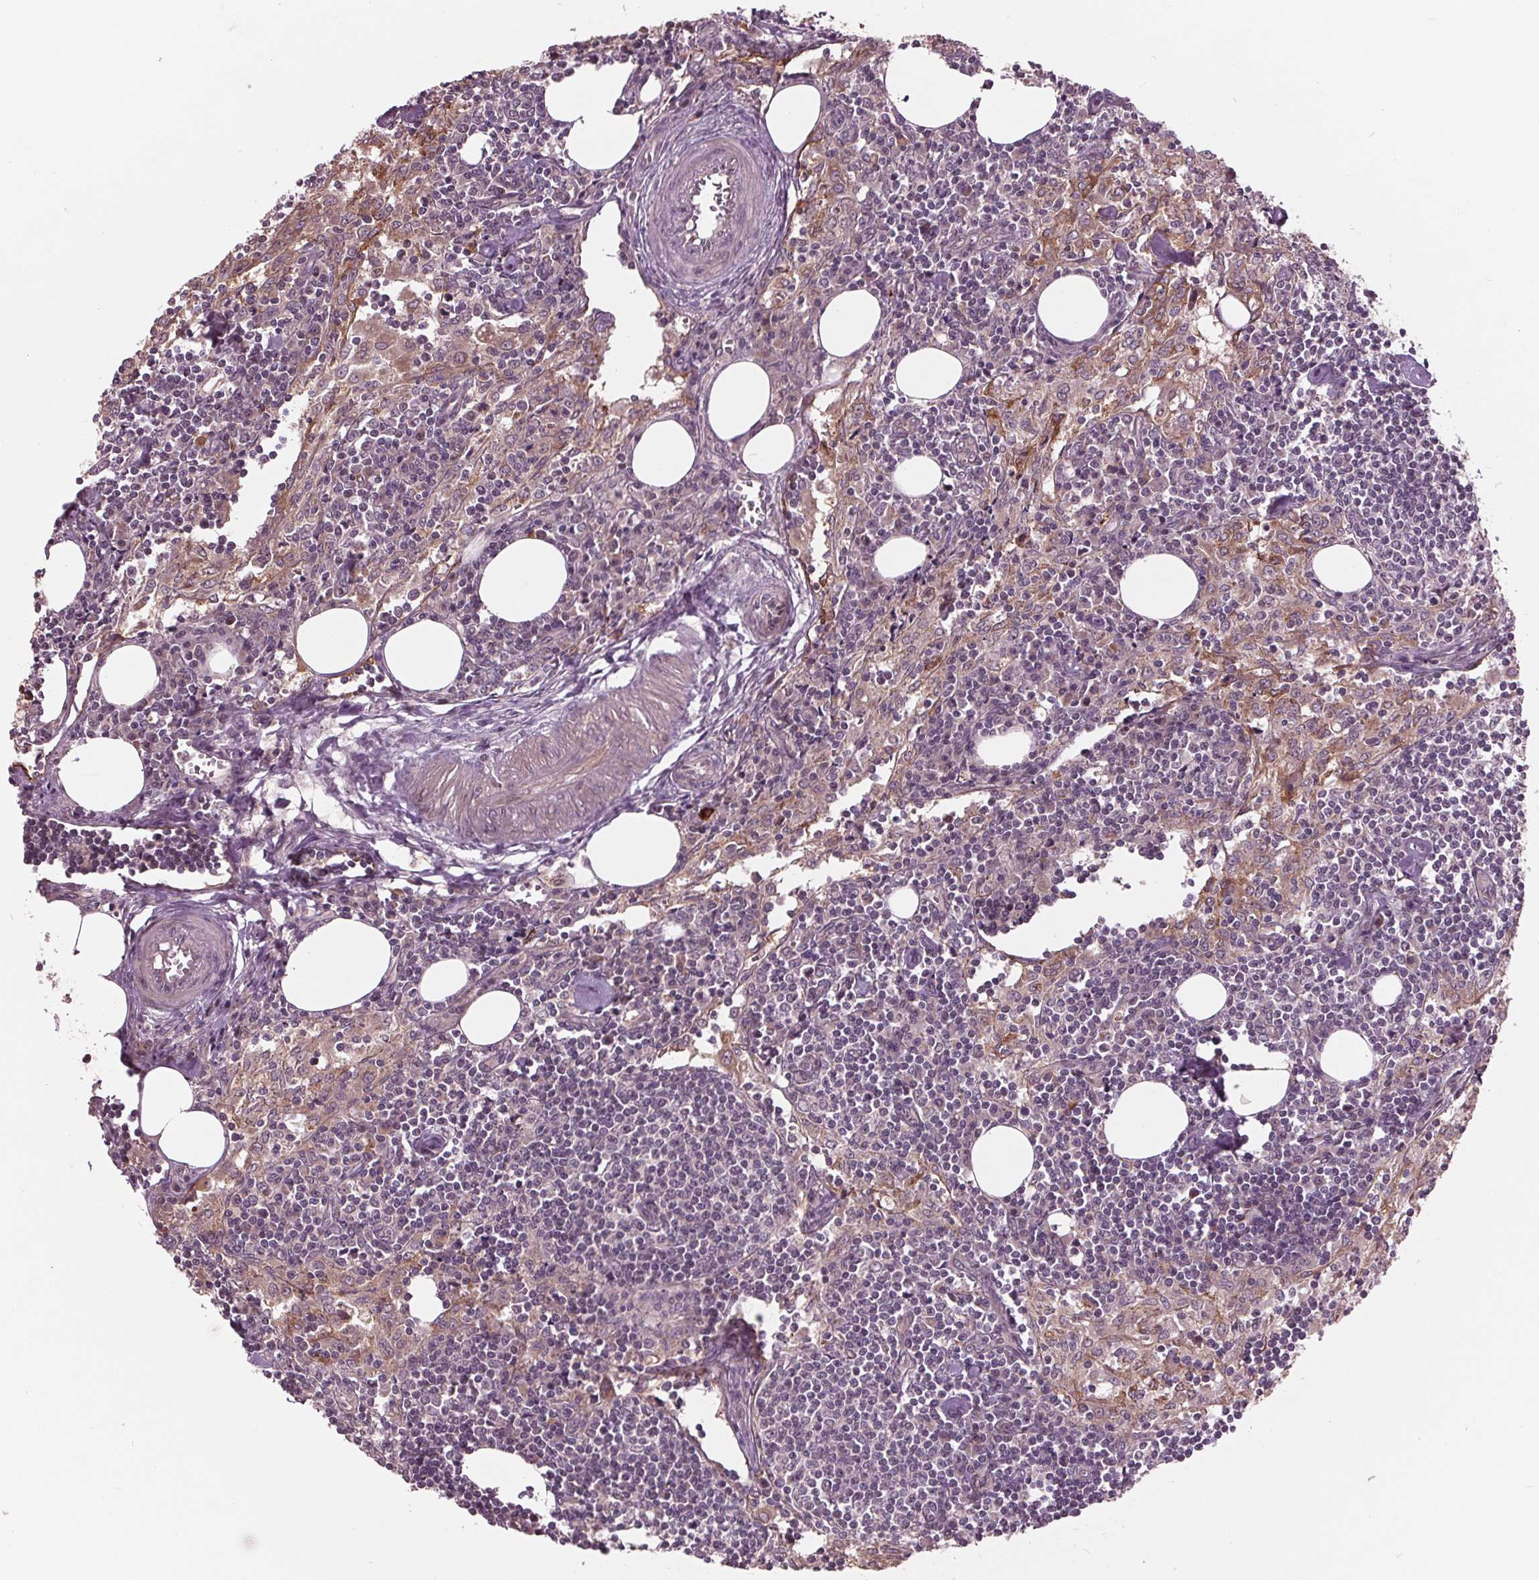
{"staining": {"intensity": "weak", "quantity": "<25%", "location": "cytoplasmic/membranous"}, "tissue": "lymph node", "cell_type": "Germinal center cells", "image_type": "normal", "snomed": [{"axis": "morphology", "description": "Normal tissue, NOS"}, {"axis": "topography", "description": "Lymph node"}], "caption": "Immunohistochemistry image of benign lymph node: lymph node stained with DAB reveals no significant protein positivity in germinal center cells. (Brightfield microscopy of DAB IHC at high magnification).", "gene": "MAPK8", "patient": {"sex": "male", "age": 55}}